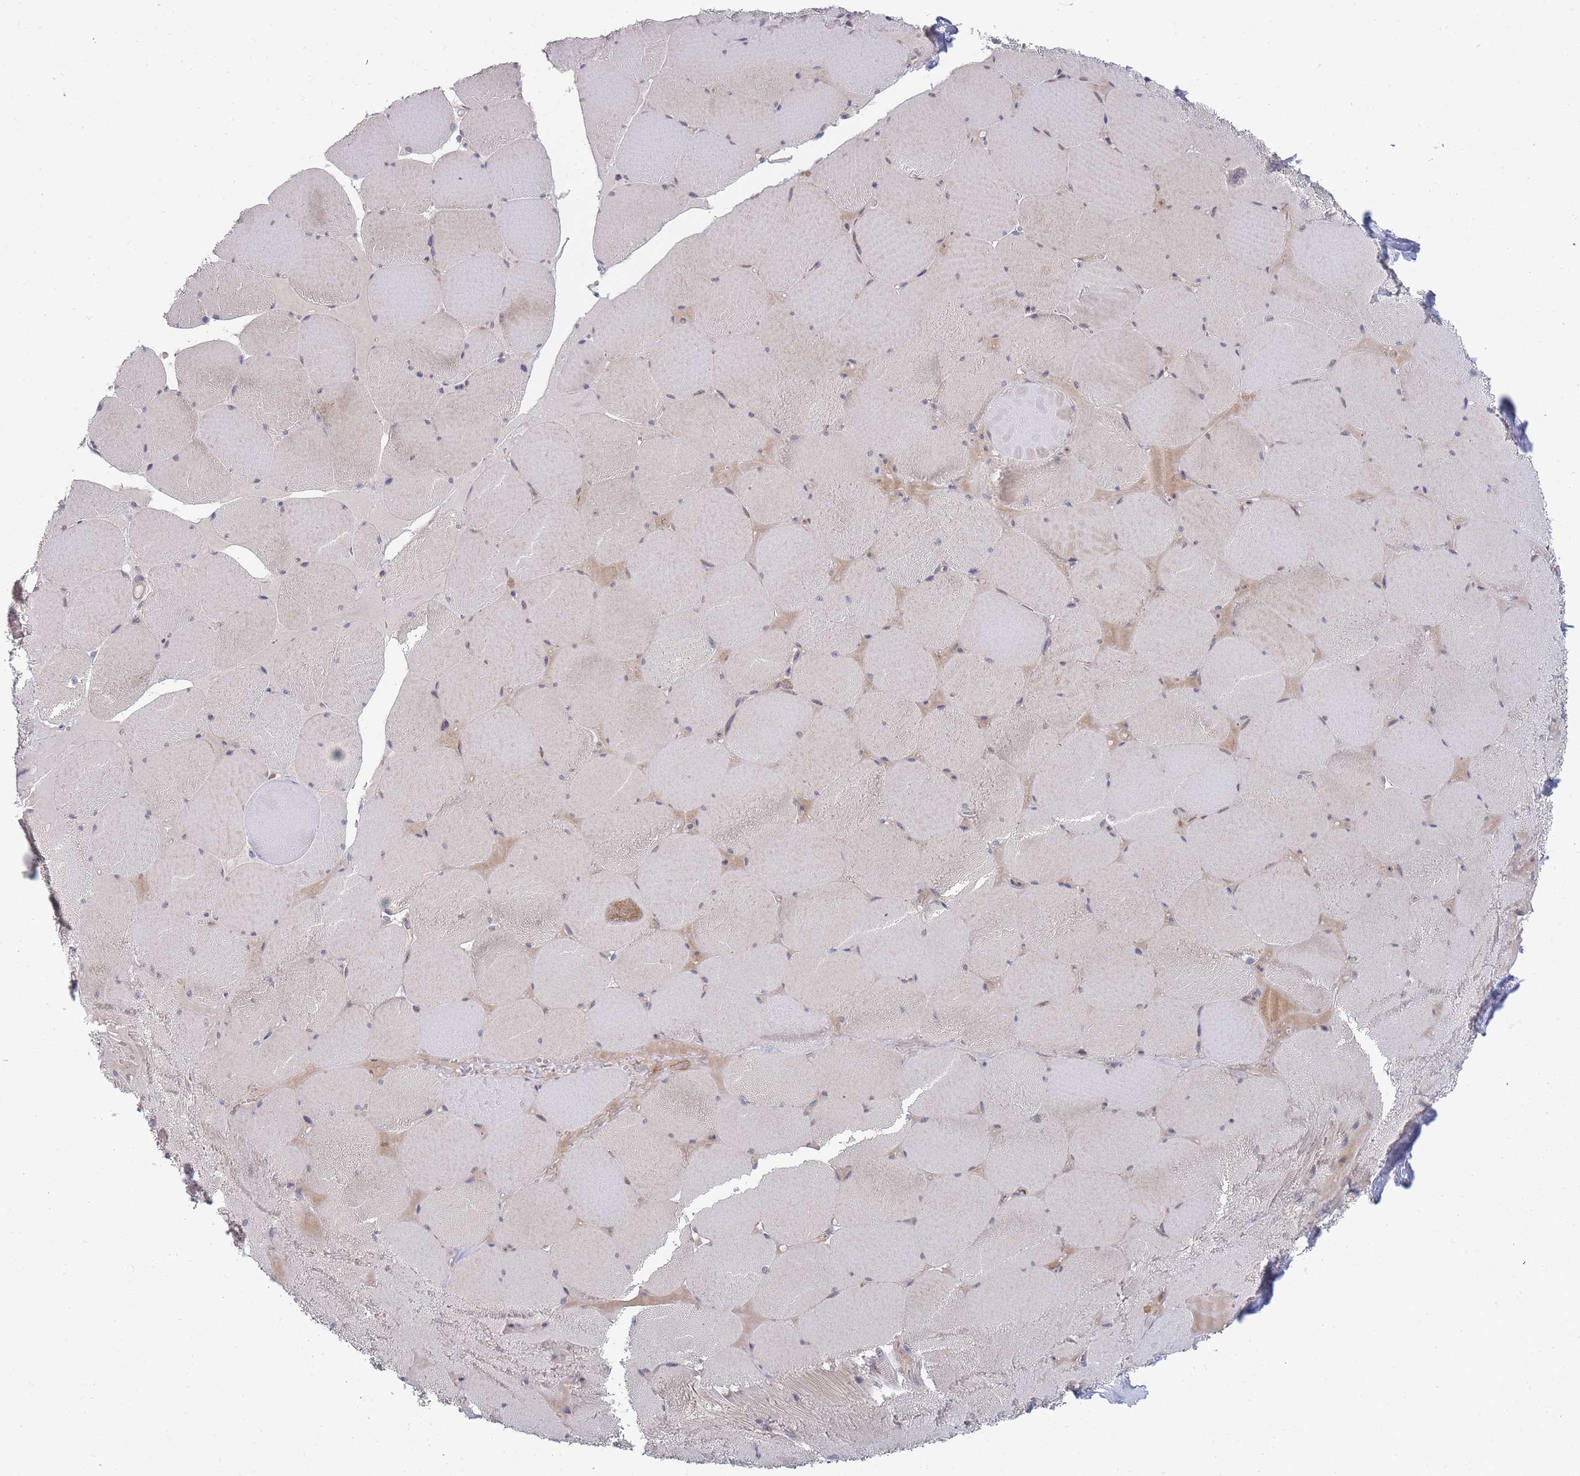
{"staining": {"intensity": "moderate", "quantity": "<25%", "location": "cytoplasmic/membranous"}, "tissue": "skeletal muscle", "cell_type": "Myocytes", "image_type": "normal", "snomed": [{"axis": "morphology", "description": "Normal tissue, NOS"}, {"axis": "topography", "description": "Skeletal muscle"}, {"axis": "topography", "description": "Head-Neck"}], "caption": "A high-resolution micrograph shows immunohistochemistry (IHC) staining of benign skeletal muscle, which demonstrates moderate cytoplasmic/membranous staining in about <25% of myocytes. (DAB (3,3'-diaminobenzidine) IHC with brightfield microscopy, high magnification).", "gene": "SLC35F5", "patient": {"sex": "male", "age": 66}}